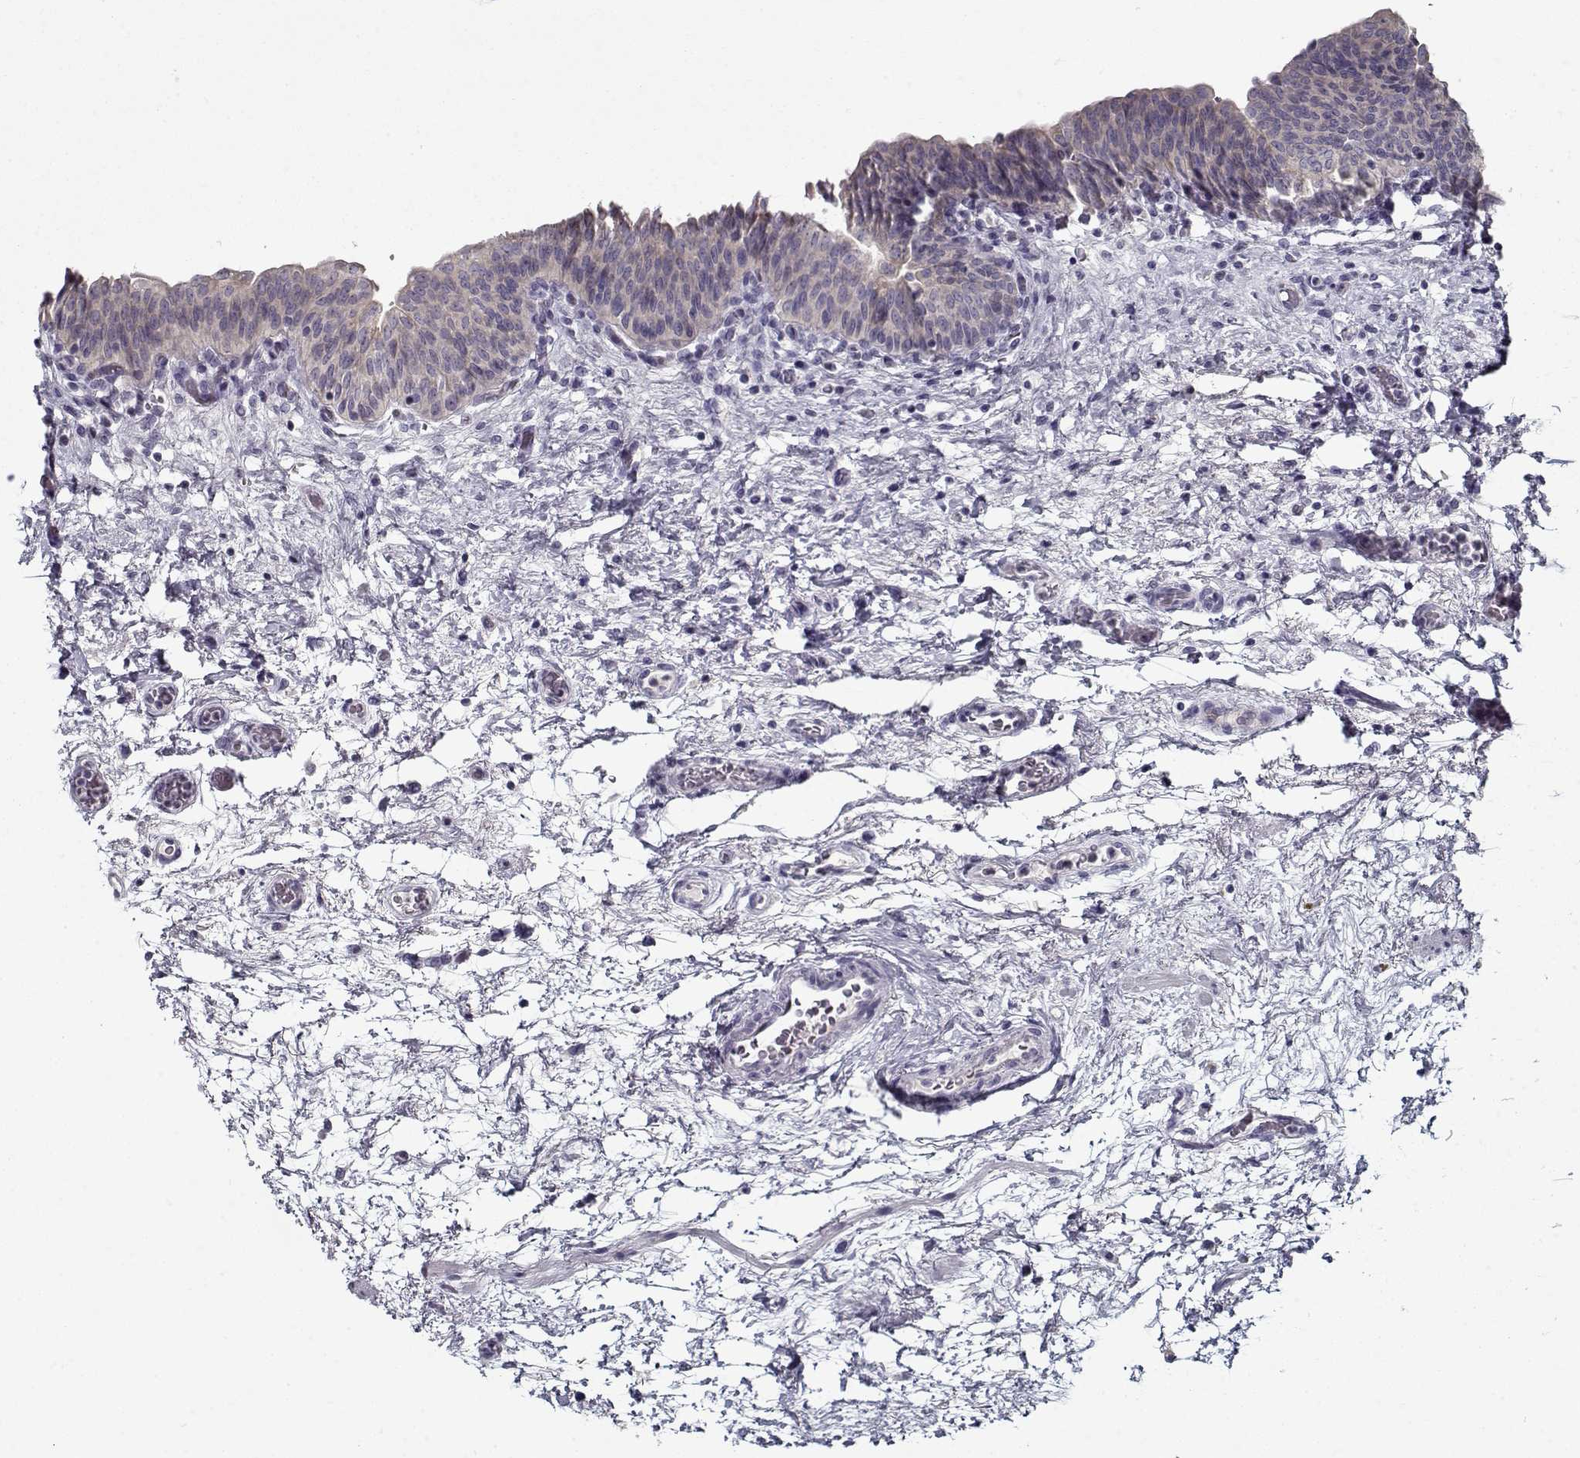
{"staining": {"intensity": "weak", "quantity": "<25%", "location": "cytoplasmic/membranous"}, "tissue": "urinary bladder", "cell_type": "Urothelial cells", "image_type": "normal", "snomed": [{"axis": "morphology", "description": "Normal tissue, NOS"}, {"axis": "topography", "description": "Urinary bladder"}], "caption": "This photomicrograph is of unremarkable urinary bladder stained with immunohistochemistry (IHC) to label a protein in brown with the nuclei are counter-stained blue. There is no staining in urothelial cells.", "gene": "DDX25", "patient": {"sex": "male", "age": 69}}